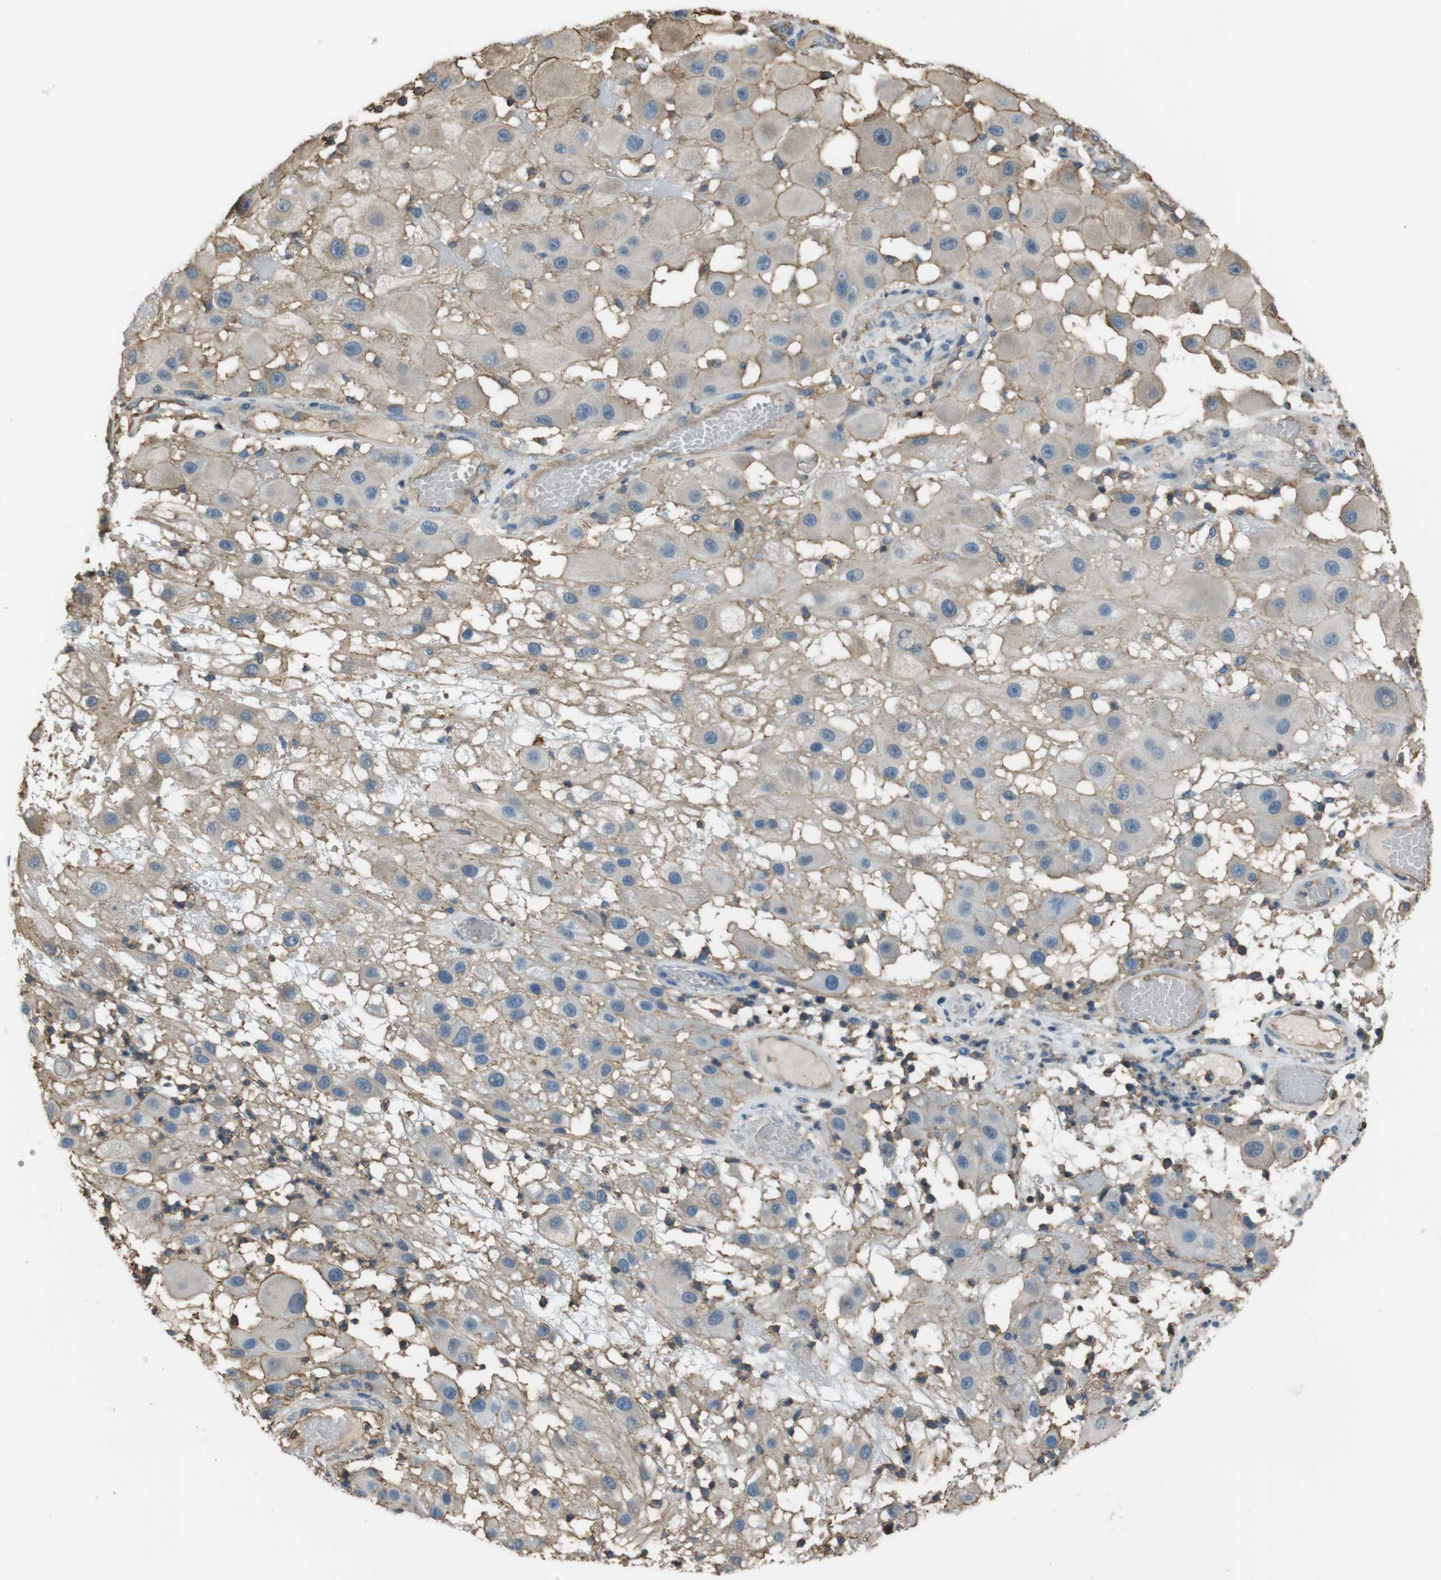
{"staining": {"intensity": "weak", "quantity": "25%-75%", "location": "cytoplasmic/membranous"}, "tissue": "melanoma", "cell_type": "Tumor cells", "image_type": "cancer", "snomed": [{"axis": "morphology", "description": "Malignant melanoma, NOS"}, {"axis": "topography", "description": "Skin"}], "caption": "Approximately 25%-75% of tumor cells in melanoma reveal weak cytoplasmic/membranous protein positivity as visualized by brown immunohistochemical staining.", "gene": "FCAR", "patient": {"sex": "female", "age": 81}}